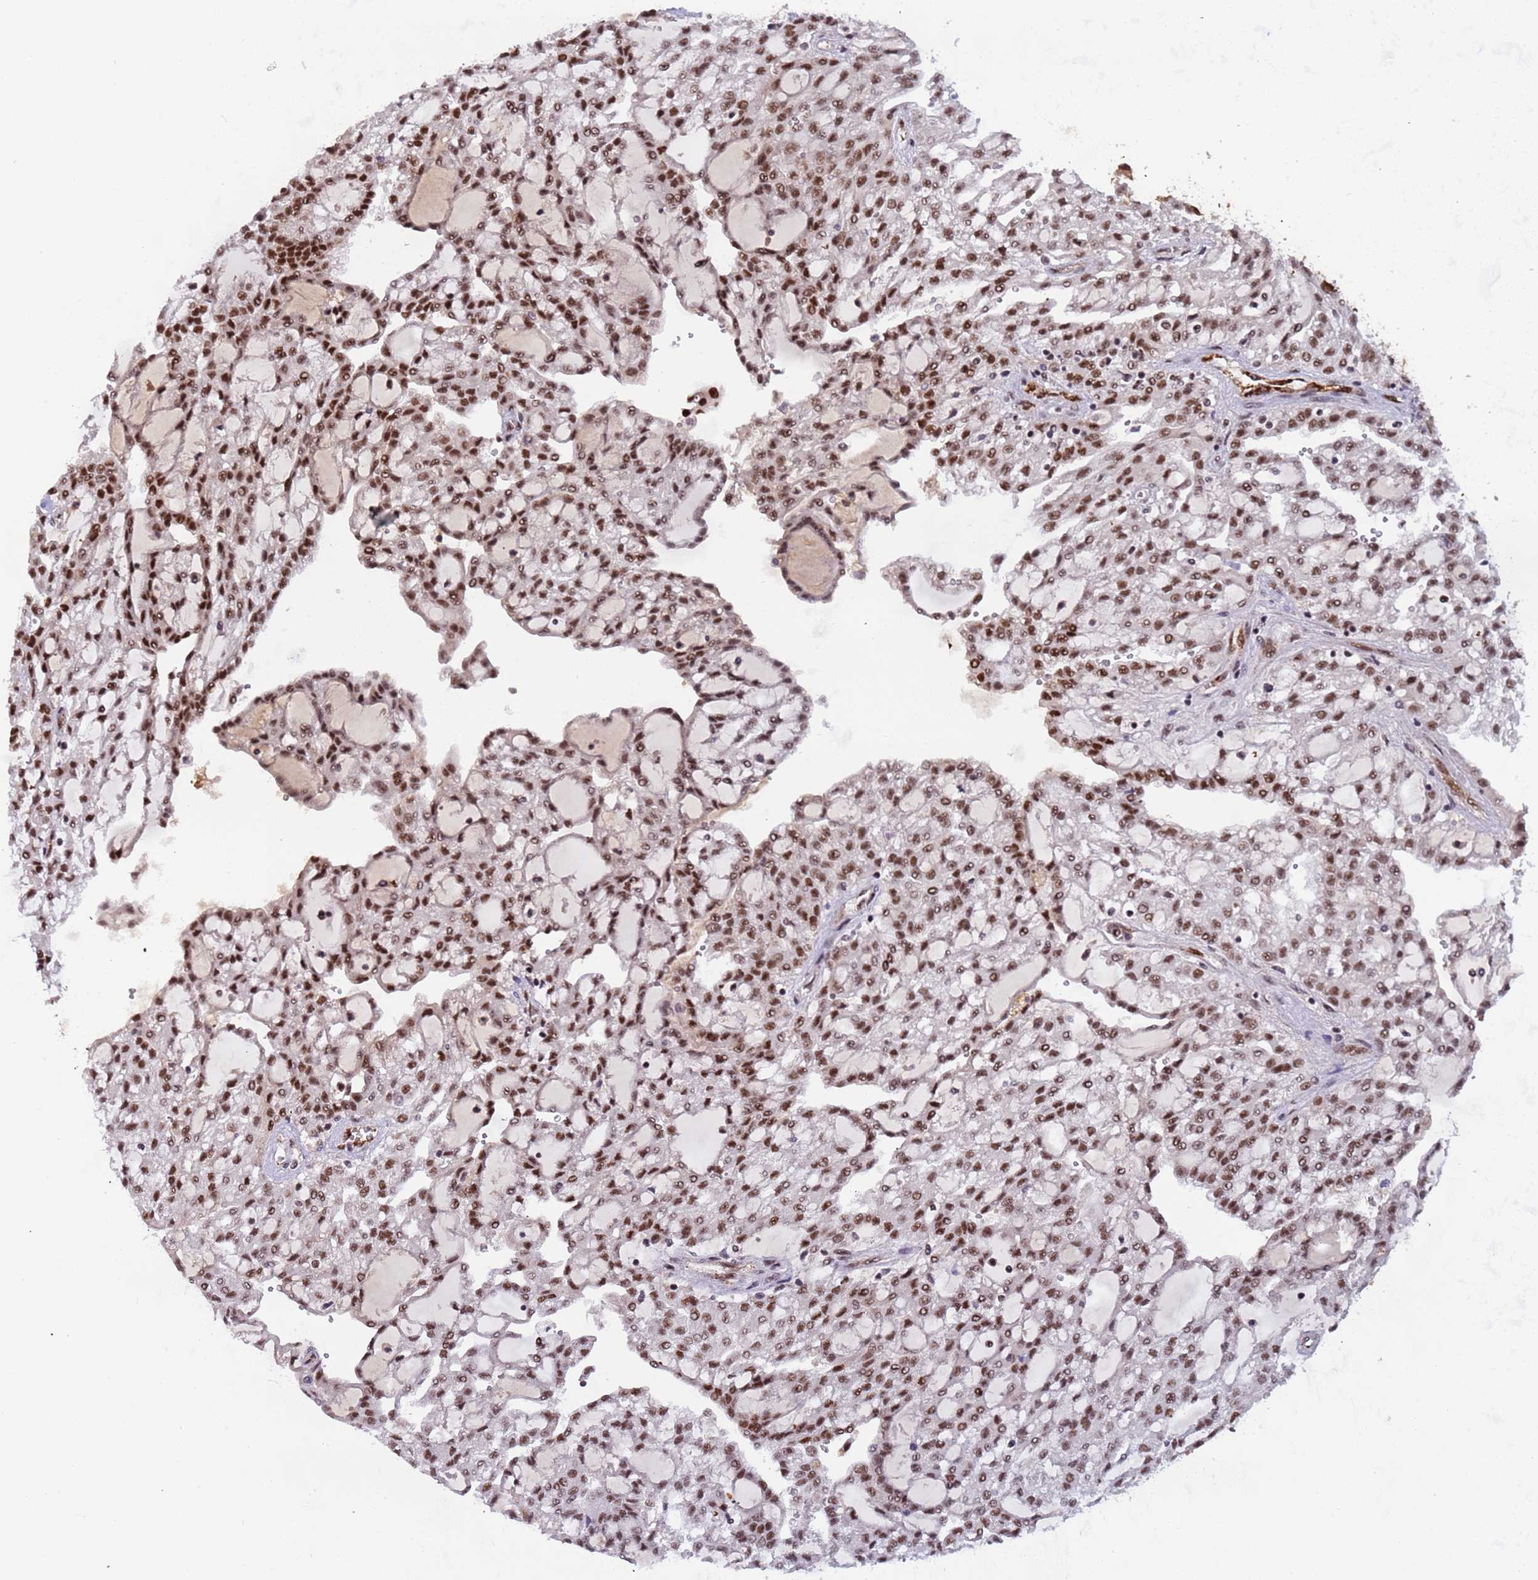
{"staining": {"intensity": "moderate", "quantity": ">75%", "location": "nuclear"}, "tissue": "renal cancer", "cell_type": "Tumor cells", "image_type": "cancer", "snomed": [{"axis": "morphology", "description": "Adenocarcinoma, NOS"}, {"axis": "topography", "description": "Kidney"}], "caption": "A photomicrograph showing moderate nuclear staining in approximately >75% of tumor cells in renal cancer, as visualized by brown immunohistochemical staining.", "gene": "SRRT", "patient": {"sex": "male", "age": 63}}